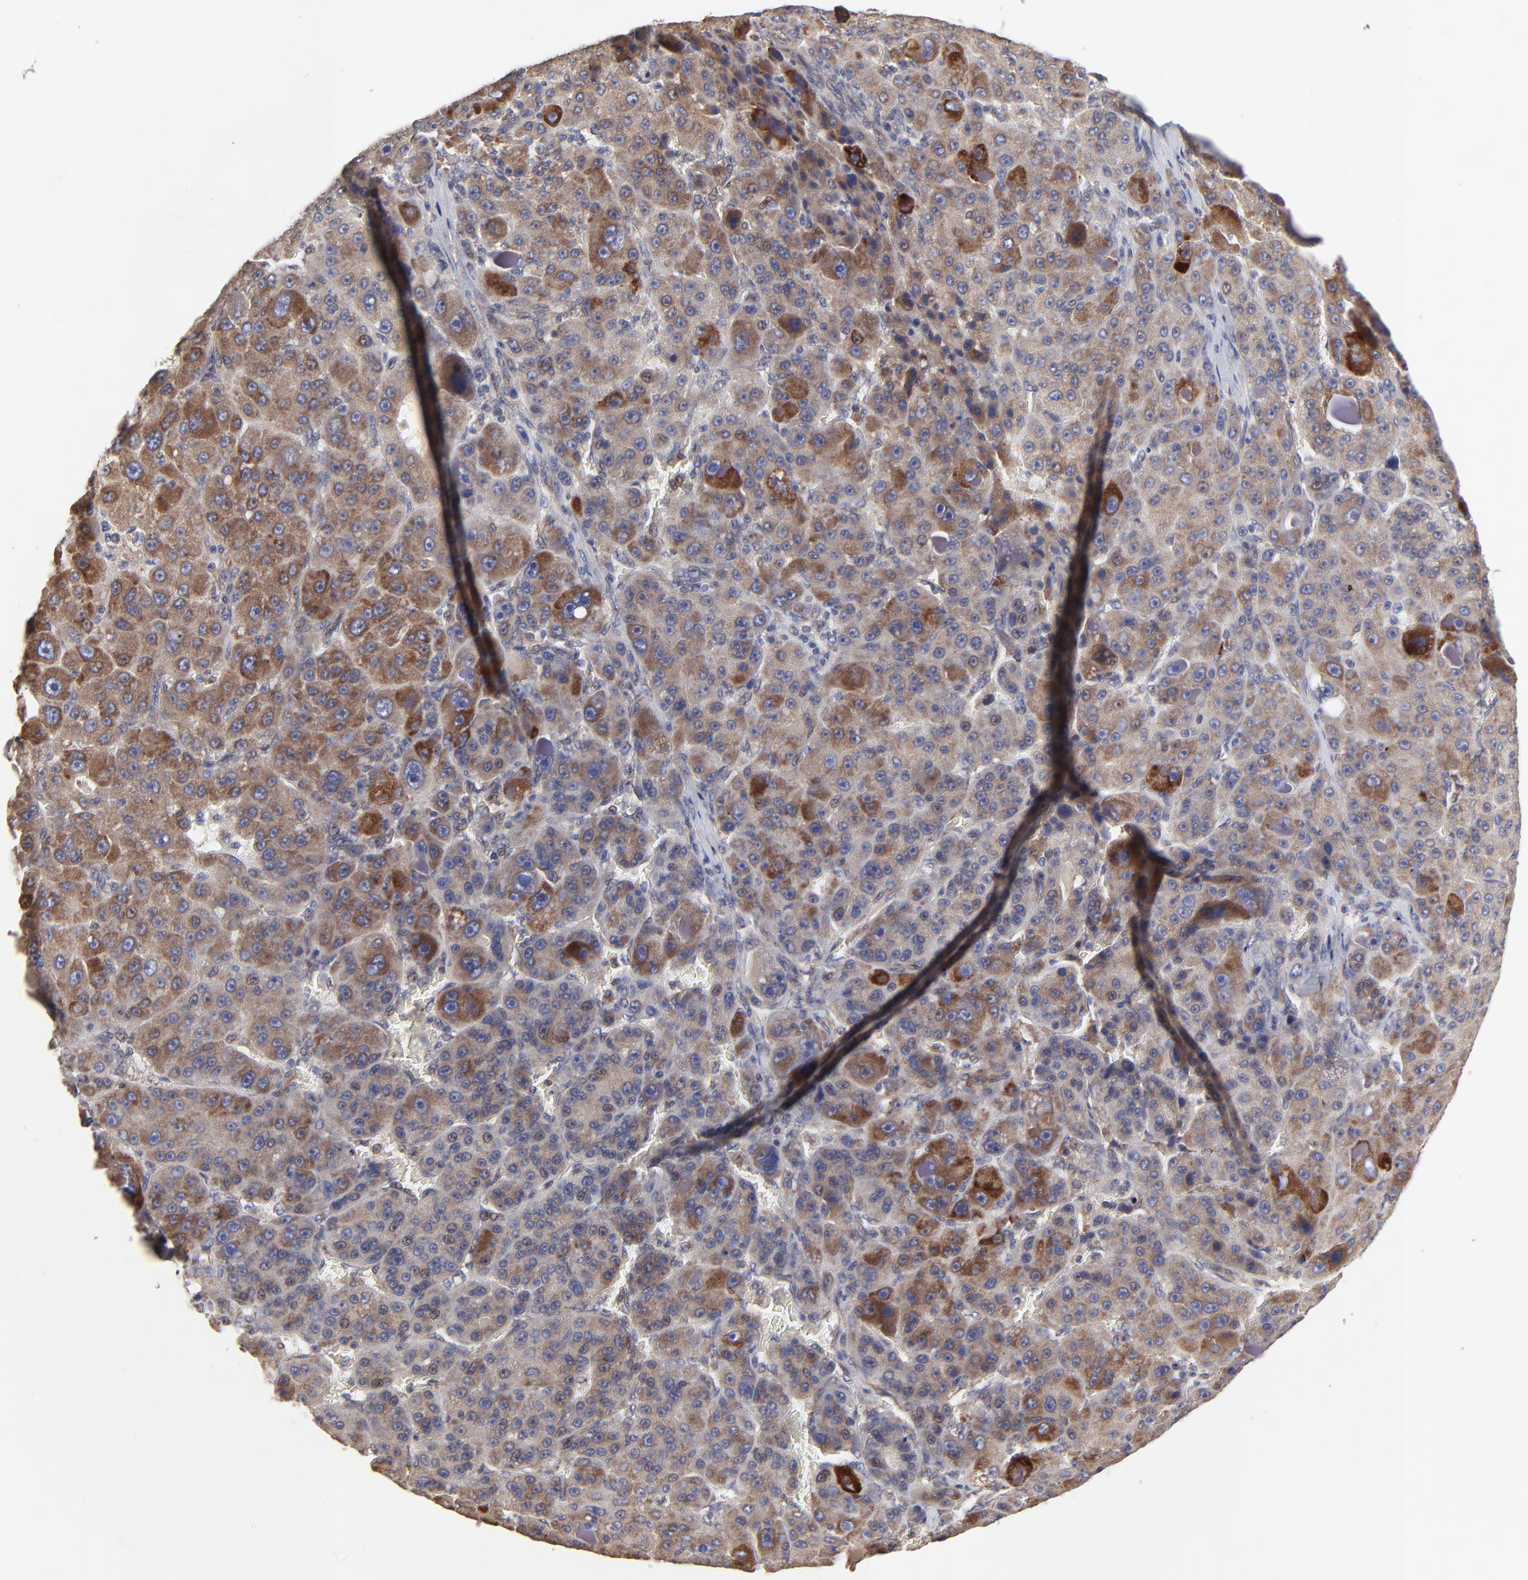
{"staining": {"intensity": "moderate", "quantity": "25%-75%", "location": "cytoplasmic/membranous"}, "tissue": "liver cancer", "cell_type": "Tumor cells", "image_type": "cancer", "snomed": [{"axis": "morphology", "description": "Carcinoma, Hepatocellular, NOS"}, {"axis": "topography", "description": "Liver"}], "caption": "Liver hepatocellular carcinoma was stained to show a protein in brown. There is medium levels of moderate cytoplasmic/membranous staining in about 25%-75% of tumor cells.", "gene": "ELP2", "patient": {"sex": "male", "age": 76}}